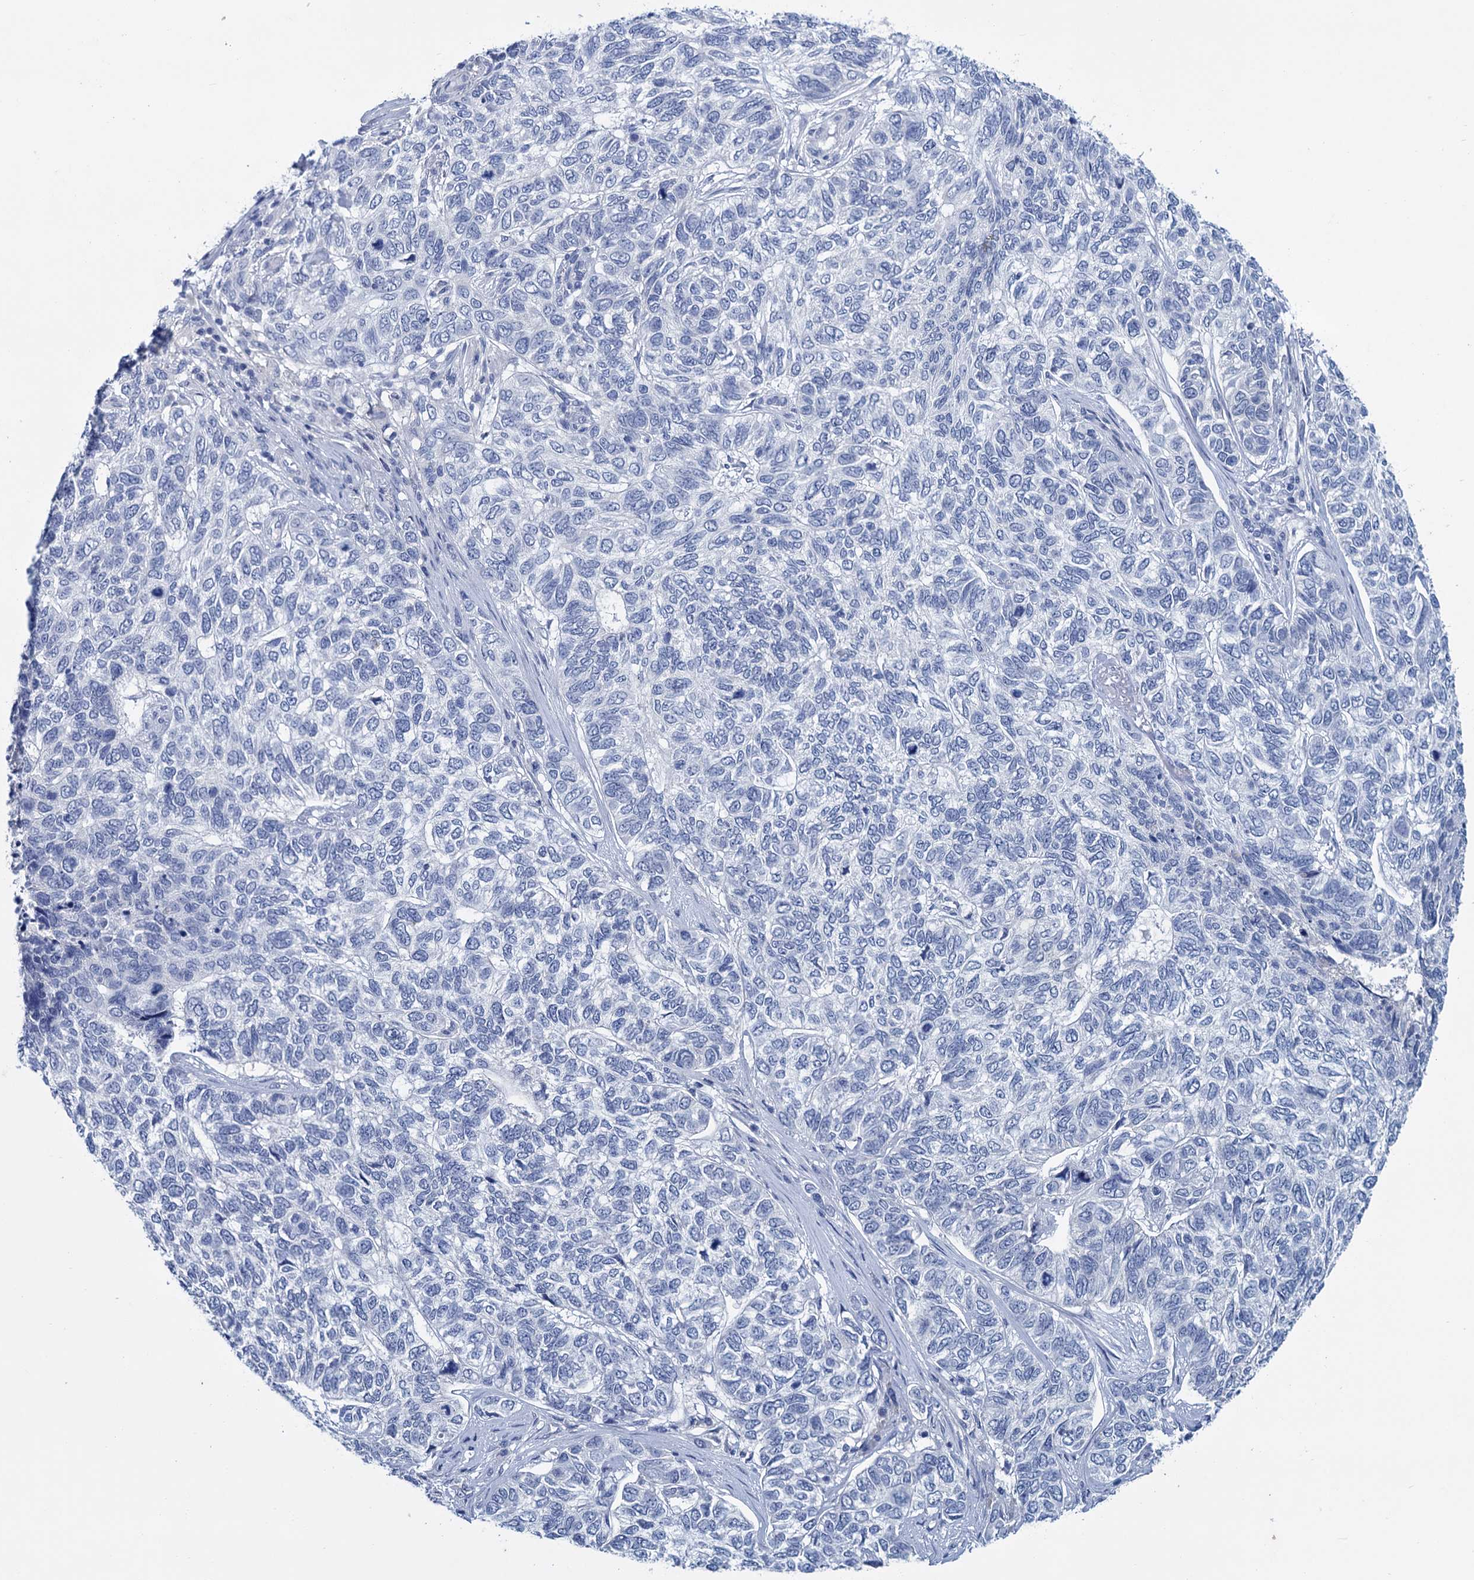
{"staining": {"intensity": "negative", "quantity": "none", "location": "none"}, "tissue": "skin cancer", "cell_type": "Tumor cells", "image_type": "cancer", "snomed": [{"axis": "morphology", "description": "Basal cell carcinoma"}, {"axis": "topography", "description": "Skin"}], "caption": "This is a micrograph of IHC staining of basal cell carcinoma (skin), which shows no positivity in tumor cells.", "gene": "MYOZ3", "patient": {"sex": "female", "age": 65}}